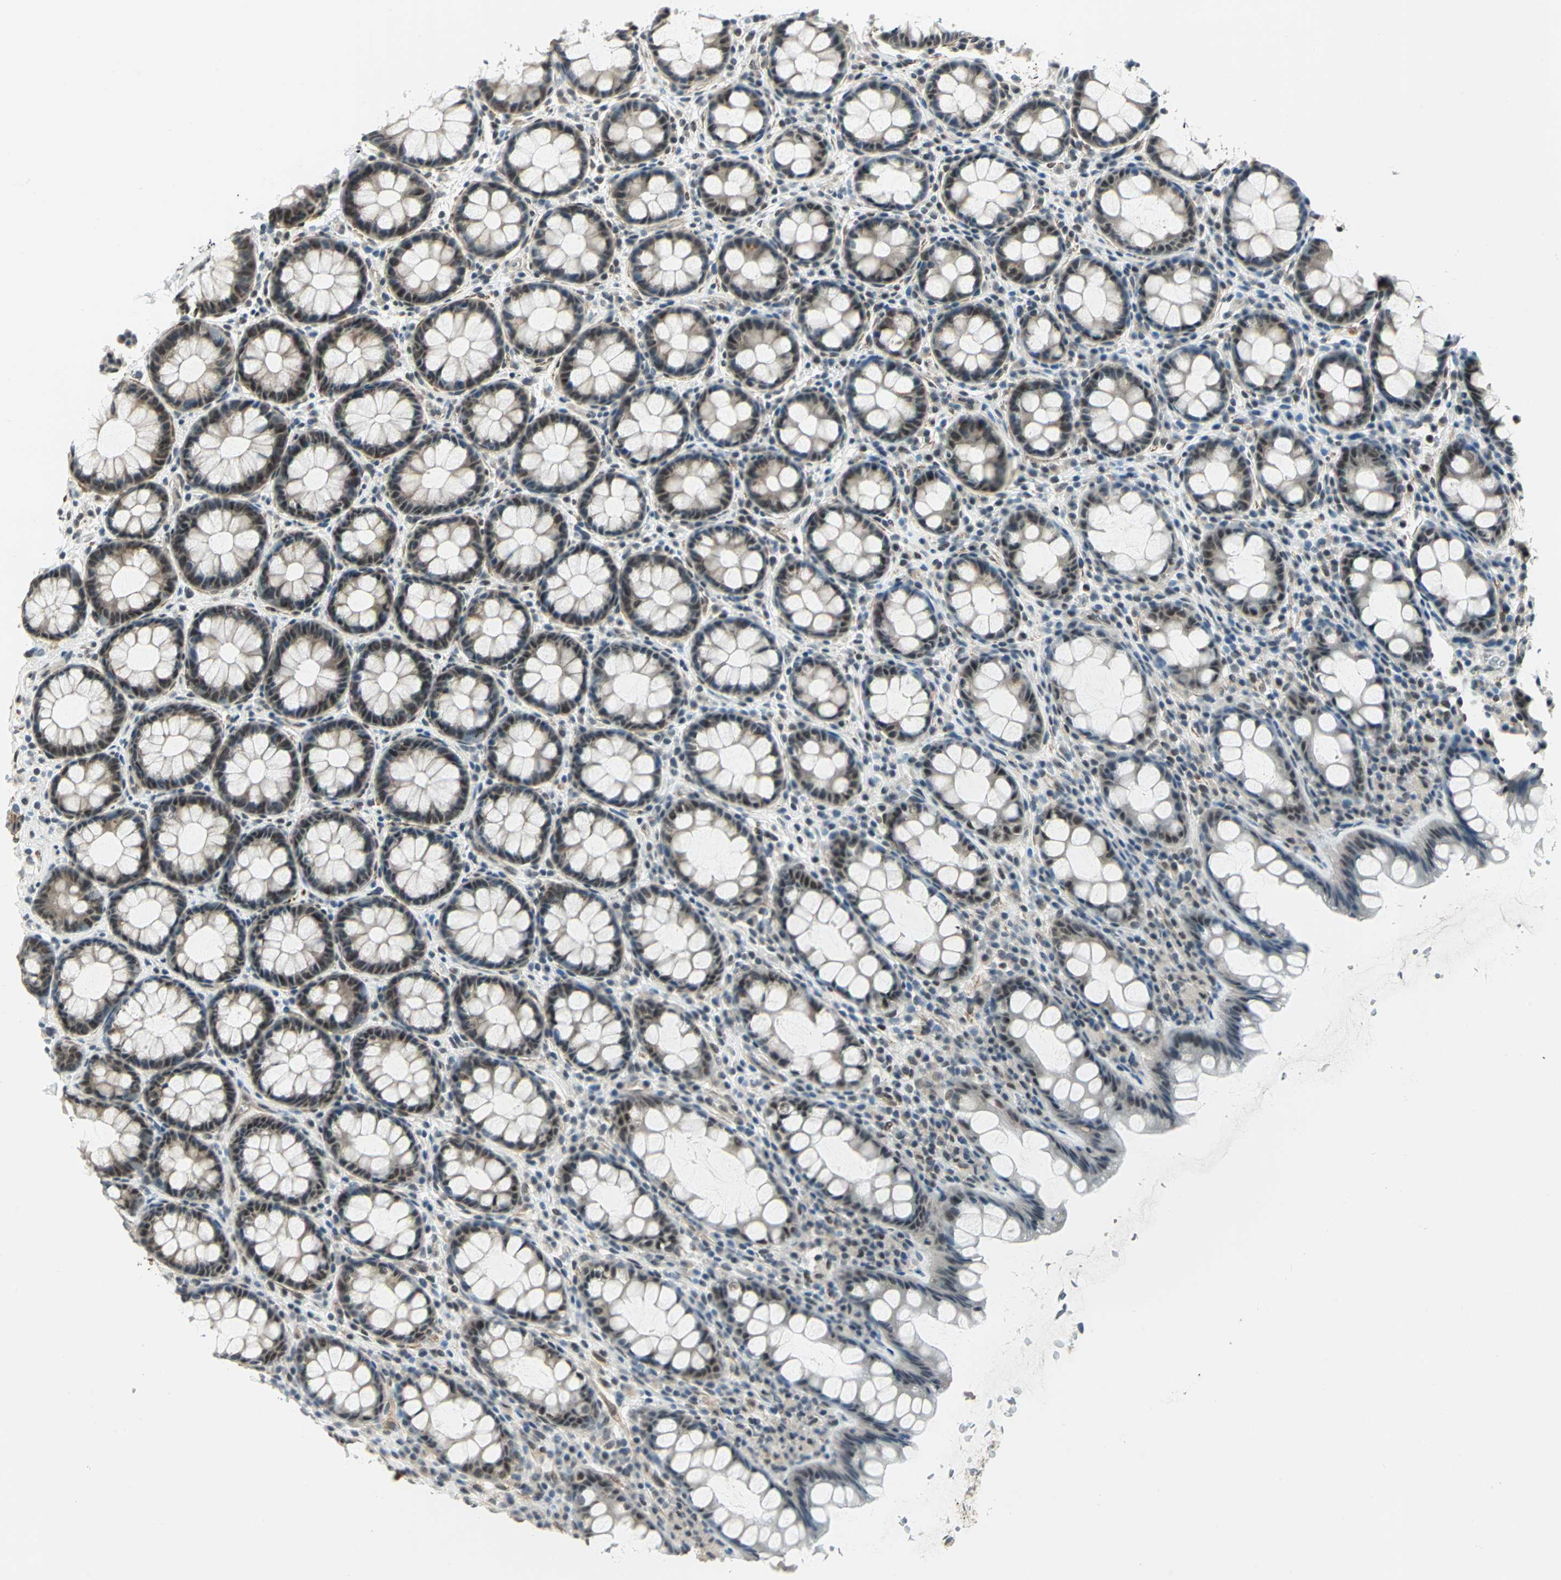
{"staining": {"intensity": "weak", "quantity": "25%-75%", "location": "cytoplasmic/membranous,nuclear"}, "tissue": "rectum", "cell_type": "Glandular cells", "image_type": "normal", "snomed": [{"axis": "morphology", "description": "Normal tissue, NOS"}, {"axis": "topography", "description": "Rectum"}], "caption": "The photomicrograph displays immunohistochemical staining of benign rectum. There is weak cytoplasmic/membranous,nuclear positivity is present in about 25%-75% of glandular cells.", "gene": "MTA1", "patient": {"sex": "male", "age": 92}}